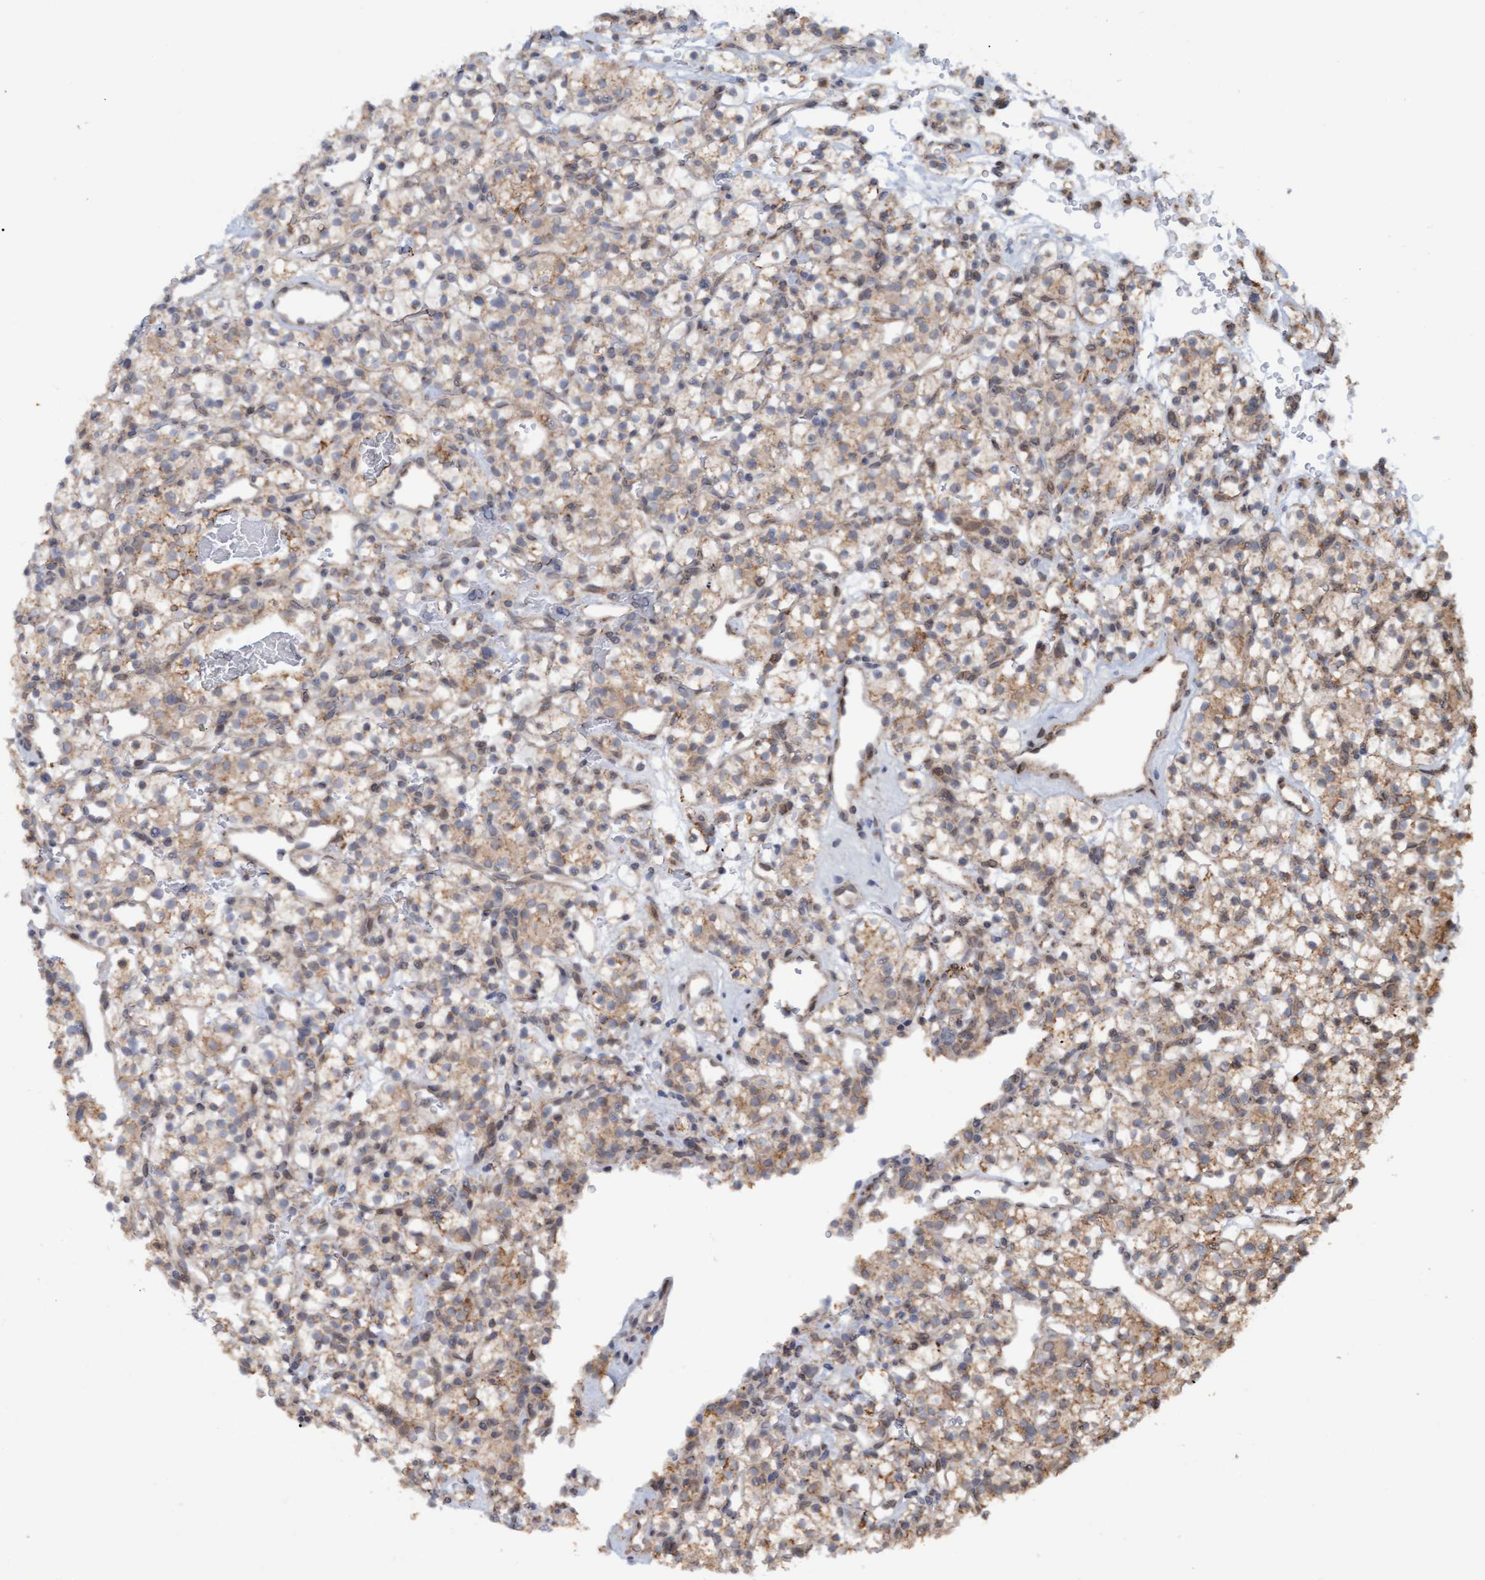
{"staining": {"intensity": "weak", "quantity": ">75%", "location": "cytoplasmic/membranous"}, "tissue": "renal cancer", "cell_type": "Tumor cells", "image_type": "cancer", "snomed": [{"axis": "morphology", "description": "Adenocarcinoma, NOS"}, {"axis": "topography", "description": "Kidney"}], "caption": "There is low levels of weak cytoplasmic/membranous staining in tumor cells of renal cancer (adenocarcinoma), as demonstrated by immunohistochemical staining (brown color).", "gene": "MGLL", "patient": {"sex": "female", "age": 57}}